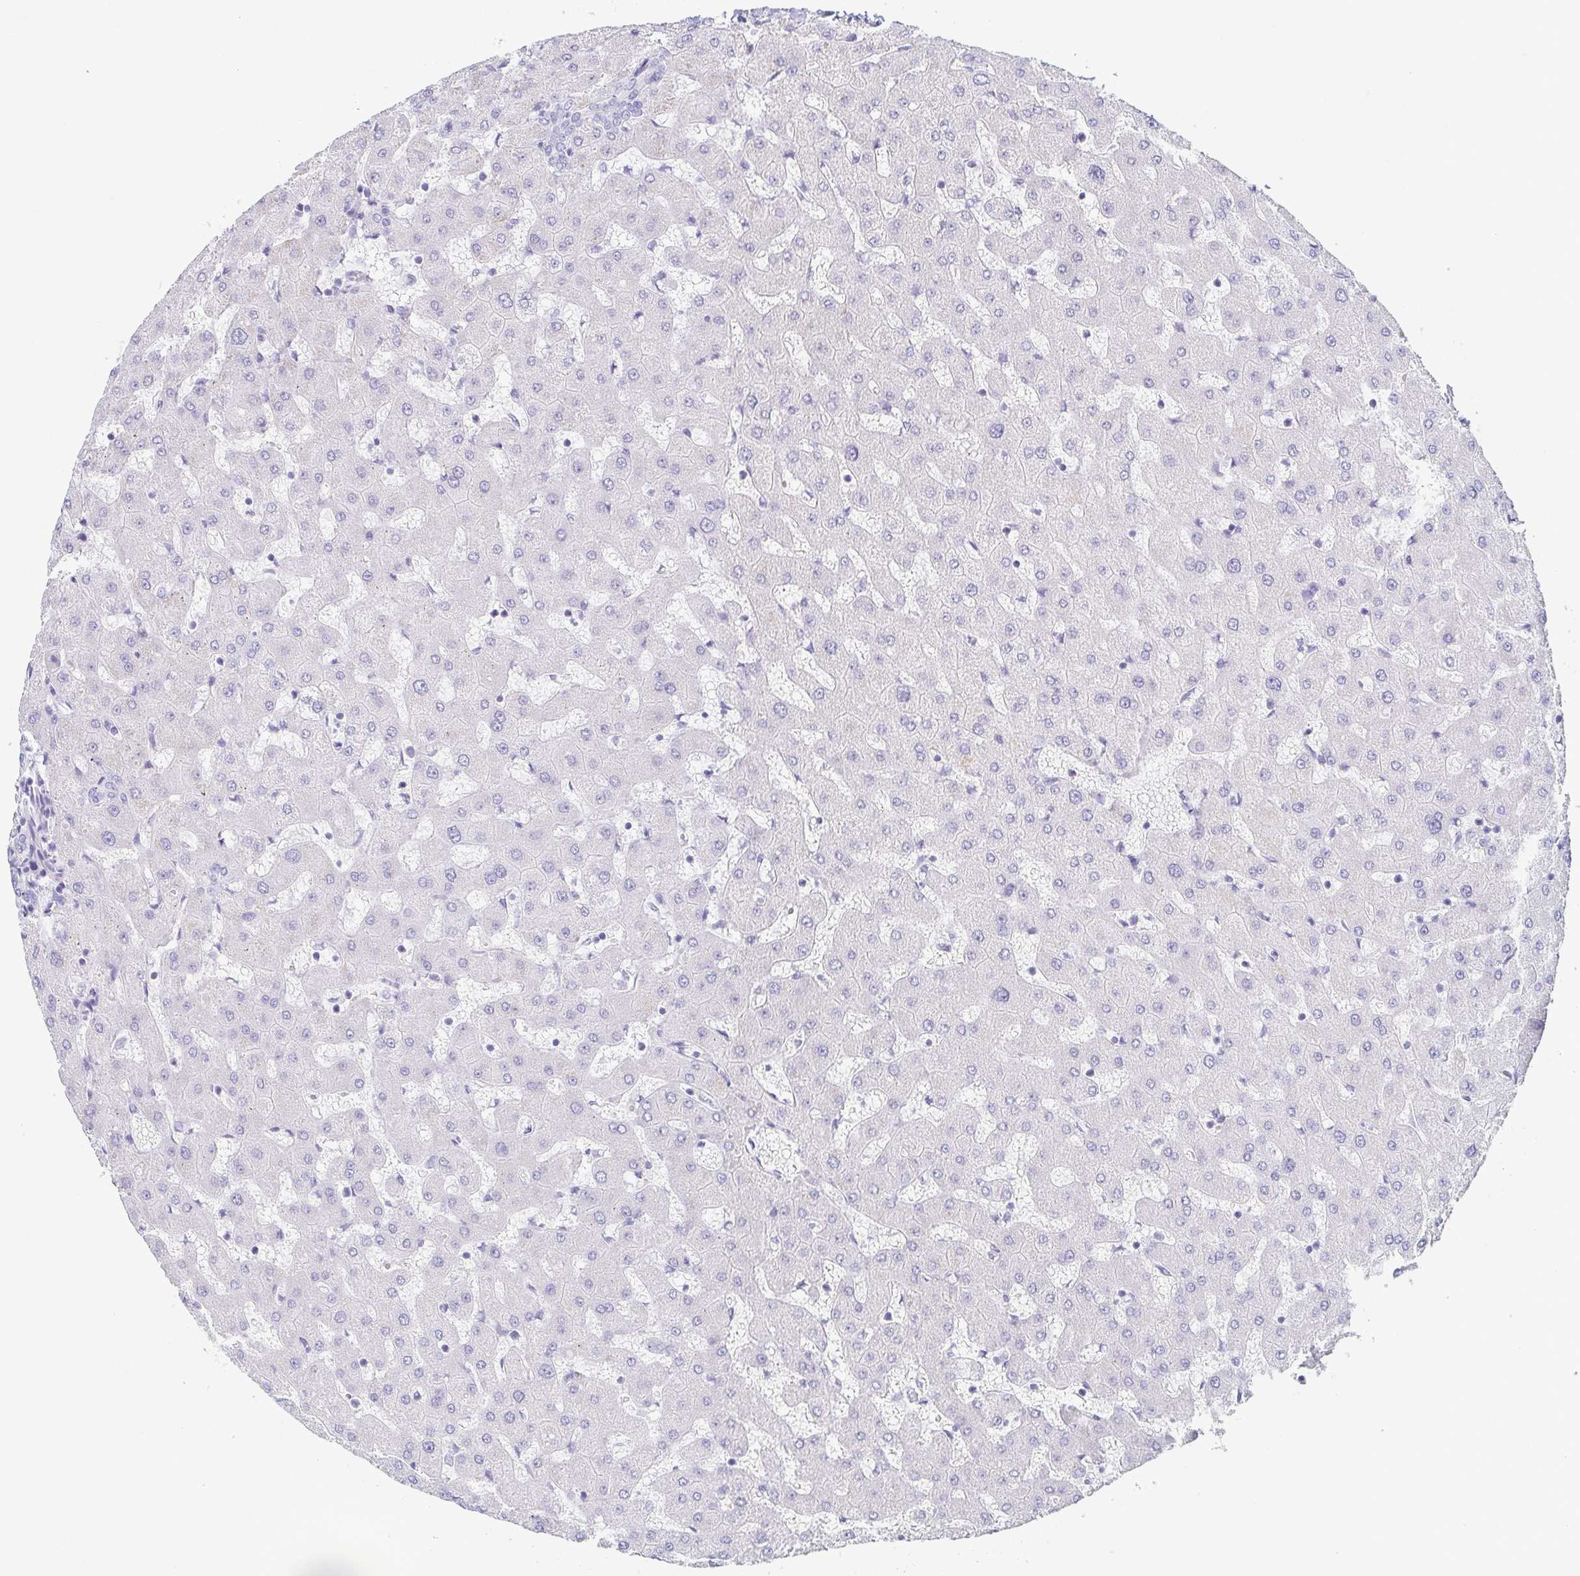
{"staining": {"intensity": "negative", "quantity": "none", "location": "none"}, "tissue": "liver", "cell_type": "Cholangiocytes", "image_type": "normal", "snomed": [{"axis": "morphology", "description": "Normal tissue, NOS"}, {"axis": "topography", "description": "Liver"}], "caption": "High magnification brightfield microscopy of benign liver stained with DAB (brown) and counterstained with hematoxylin (blue): cholangiocytes show no significant staining. Brightfield microscopy of immunohistochemistry stained with DAB (3,3'-diaminobenzidine) (brown) and hematoxylin (blue), captured at high magnification.", "gene": "PRR27", "patient": {"sex": "female", "age": 63}}